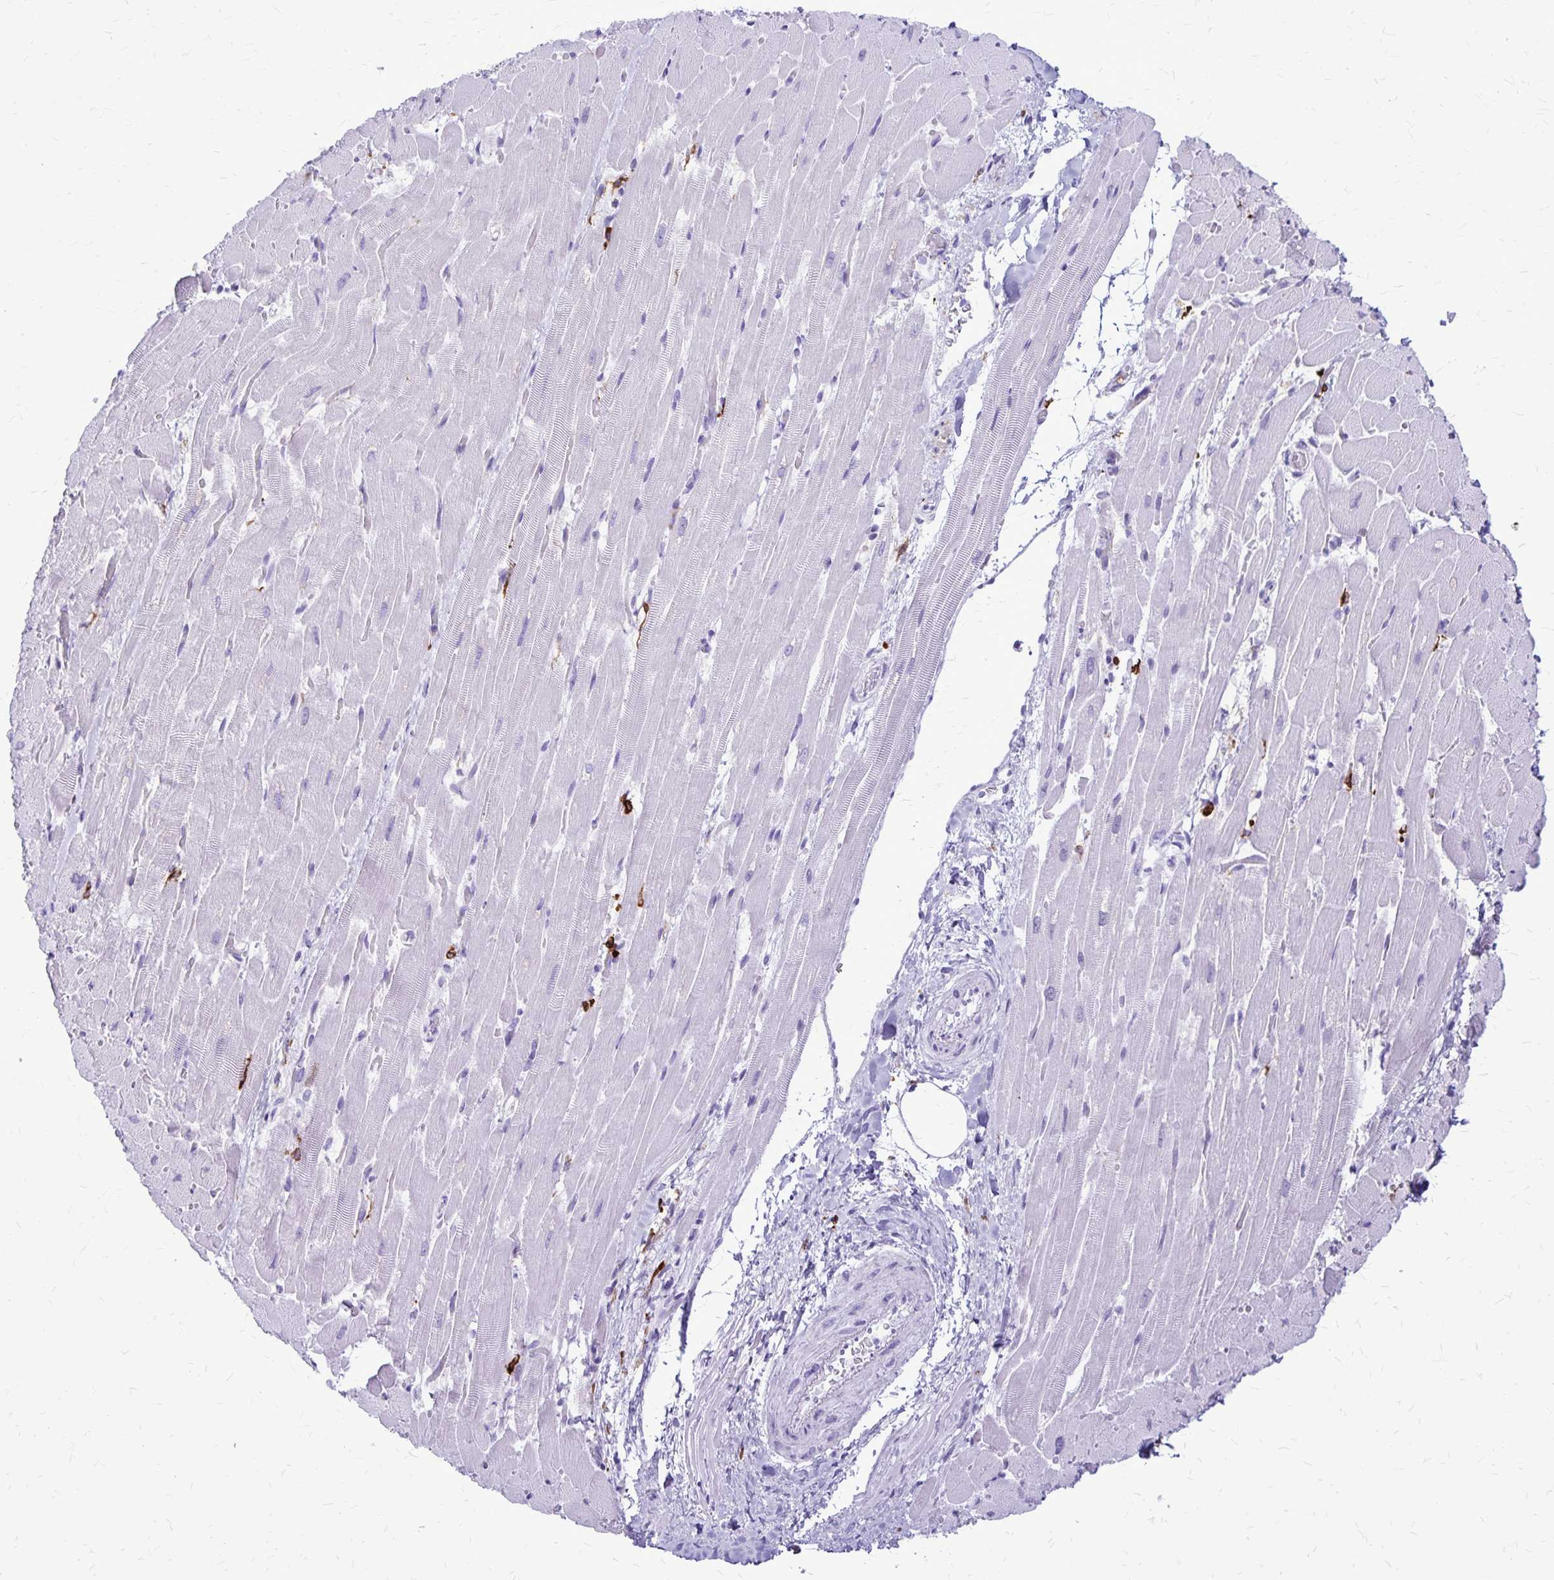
{"staining": {"intensity": "negative", "quantity": "none", "location": "none"}, "tissue": "heart muscle", "cell_type": "Cardiomyocytes", "image_type": "normal", "snomed": [{"axis": "morphology", "description": "Normal tissue, NOS"}, {"axis": "topography", "description": "Heart"}], "caption": "DAB immunohistochemical staining of benign heart muscle exhibits no significant staining in cardiomyocytes.", "gene": "RTN1", "patient": {"sex": "male", "age": 37}}